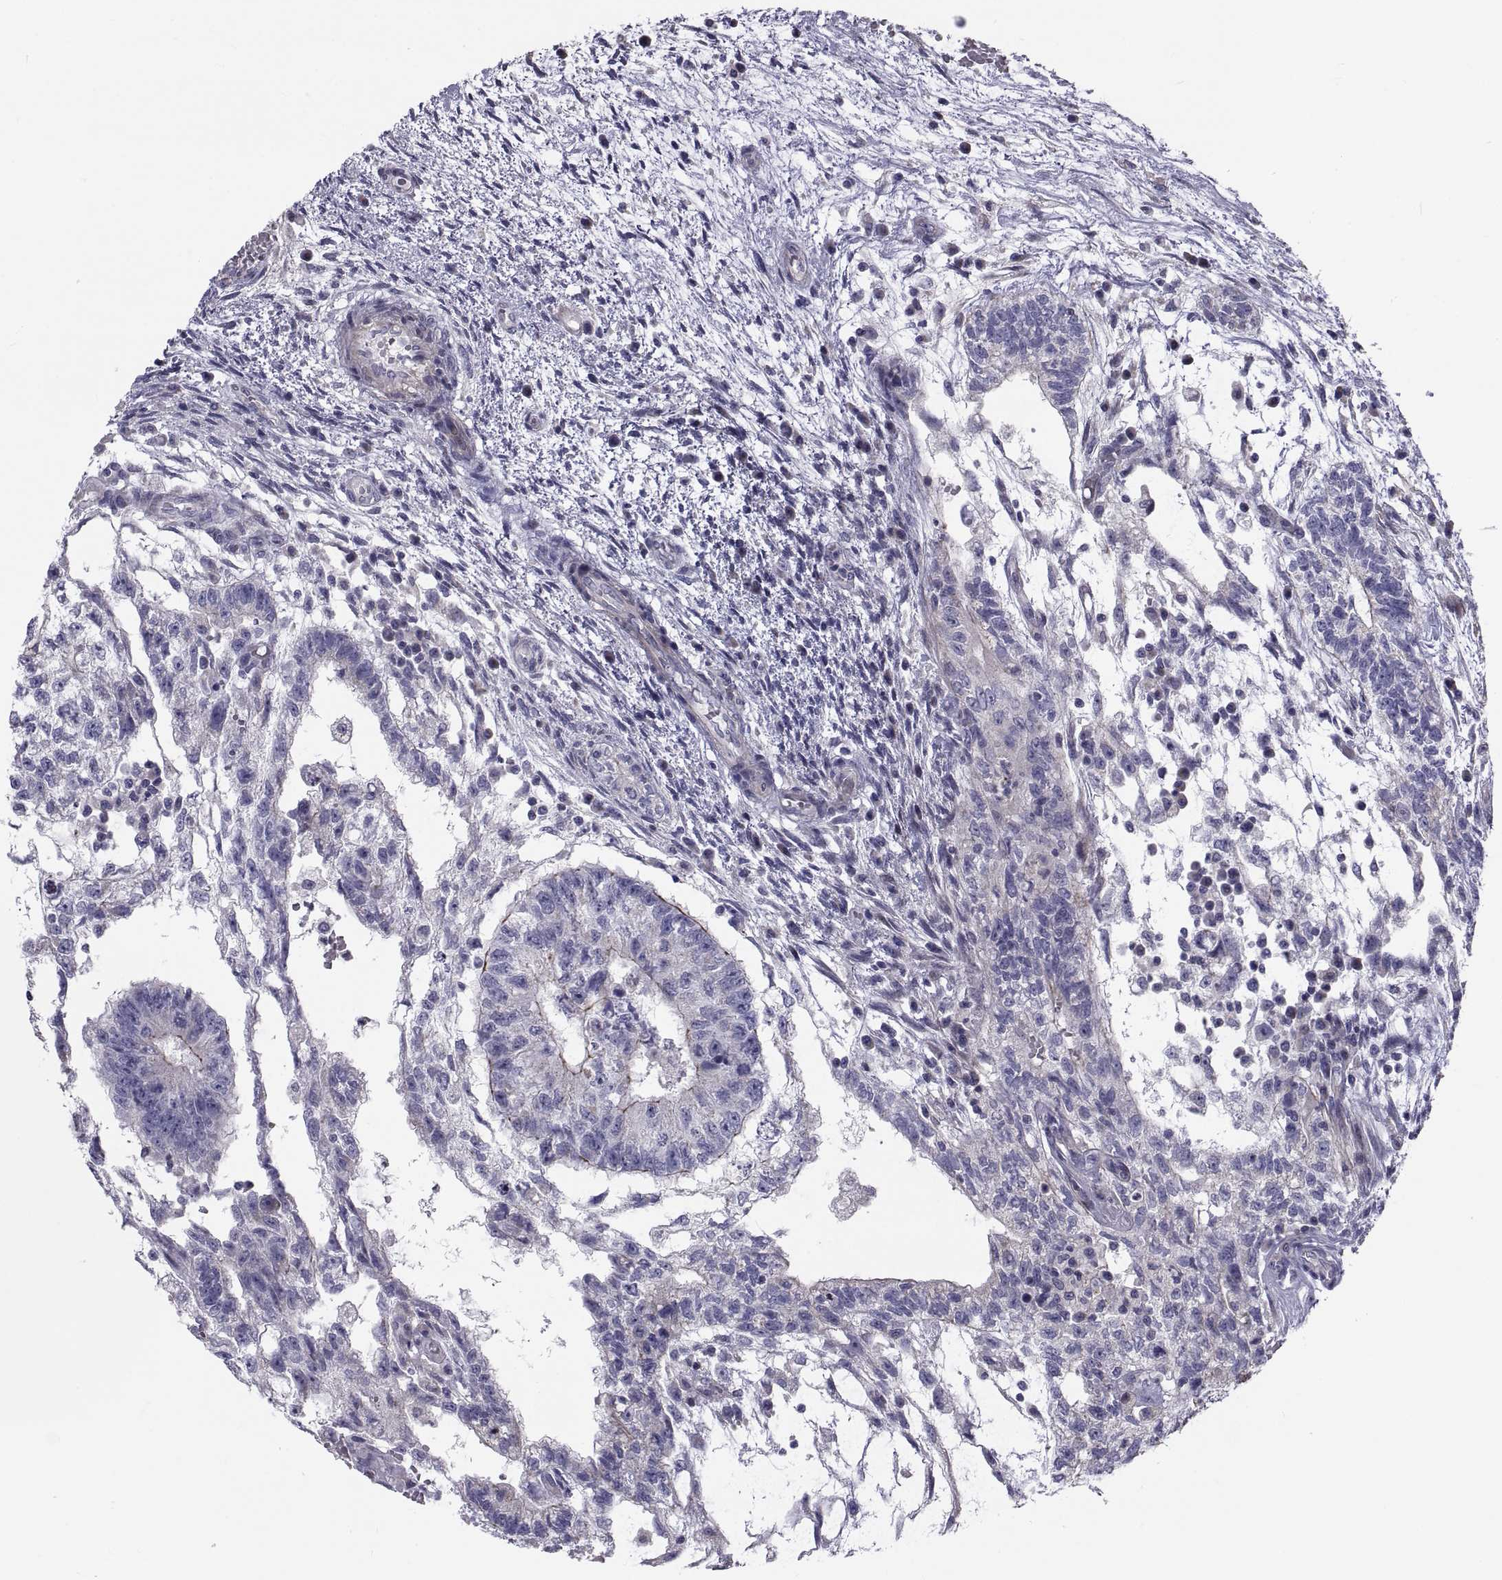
{"staining": {"intensity": "strong", "quantity": "<25%", "location": "cytoplasmic/membranous"}, "tissue": "testis cancer", "cell_type": "Tumor cells", "image_type": "cancer", "snomed": [{"axis": "morphology", "description": "Normal tissue, NOS"}, {"axis": "morphology", "description": "Carcinoma, Embryonal, NOS"}, {"axis": "topography", "description": "Testis"}, {"axis": "topography", "description": "Epididymis"}], "caption": "DAB immunohistochemical staining of human embryonal carcinoma (testis) displays strong cytoplasmic/membranous protein positivity in about <25% of tumor cells.", "gene": "ANO1", "patient": {"sex": "male", "age": 32}}